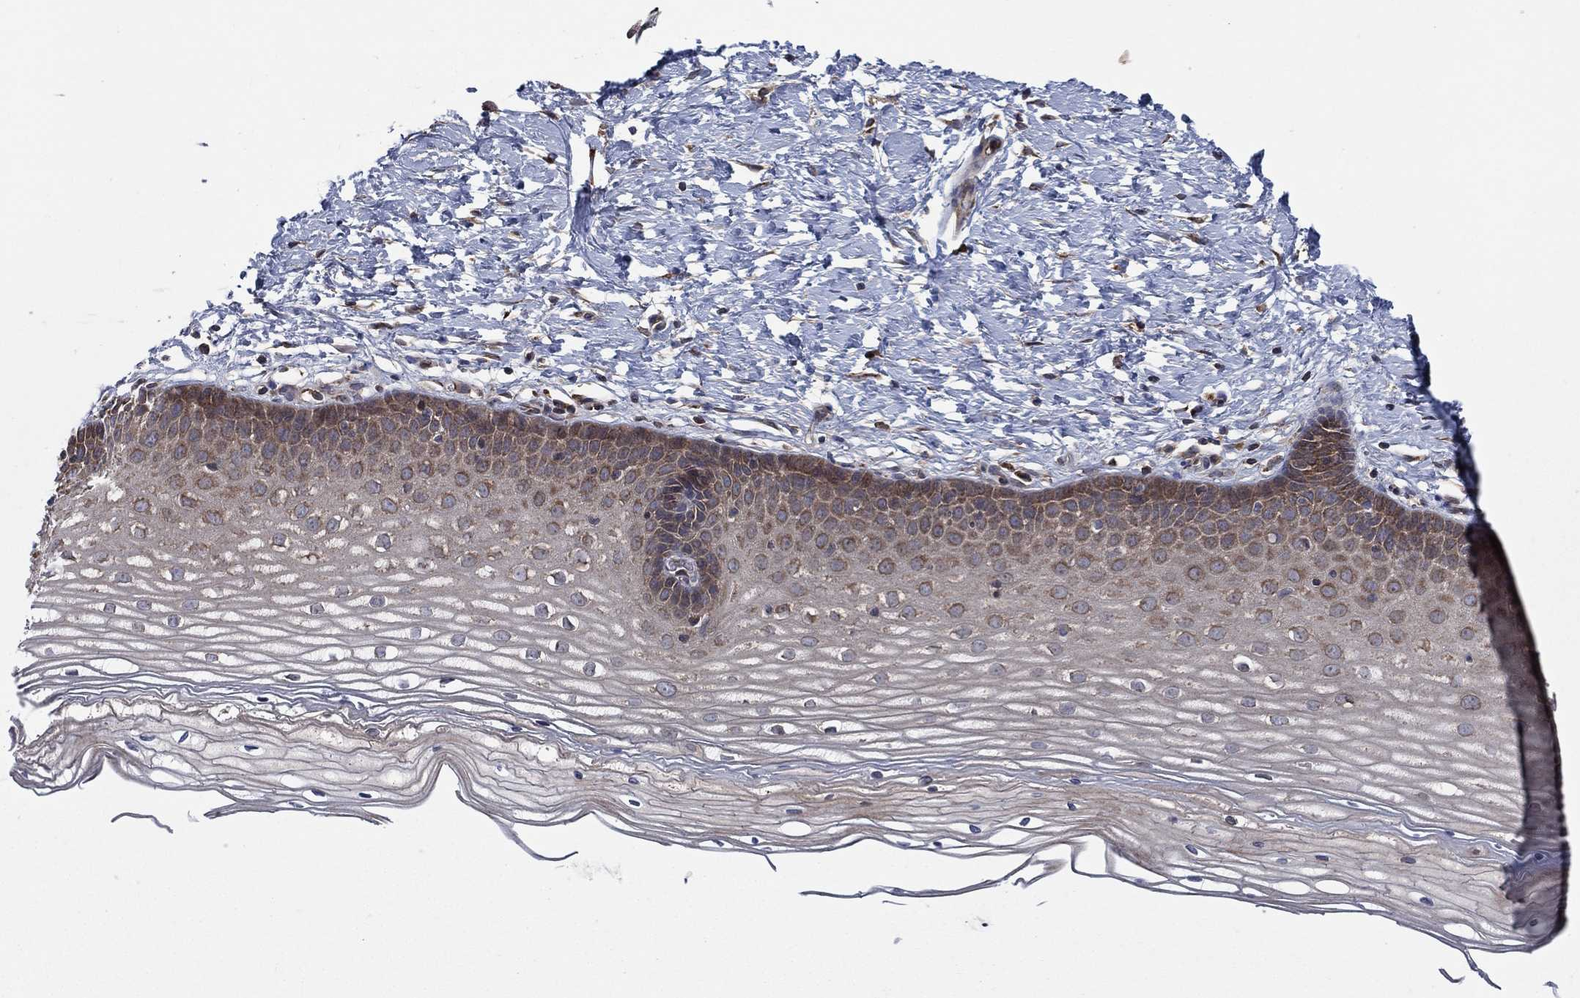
{"staining": {"intensity": "moderate", "quantity": ">75%", "location": "cytoplasmic/membranous"}, "tissue": "cervix", "cell_type": "Glandular cells", "image_type": "normal", "snomed": [{"axis": "morphology", "description": "Normal tissue, NOS"}, {"axis": "topography", "description": "Cervix"}], "caption": "Moderate cytoplasmic/membranous protein staining is appreciated in about >75% of glandular cells in cervix. The protein of interest is shown in brown color, while the nuclei are stained blue.", "gene": "C2orf76", "patient": {"sex": "female", "age": 37}}